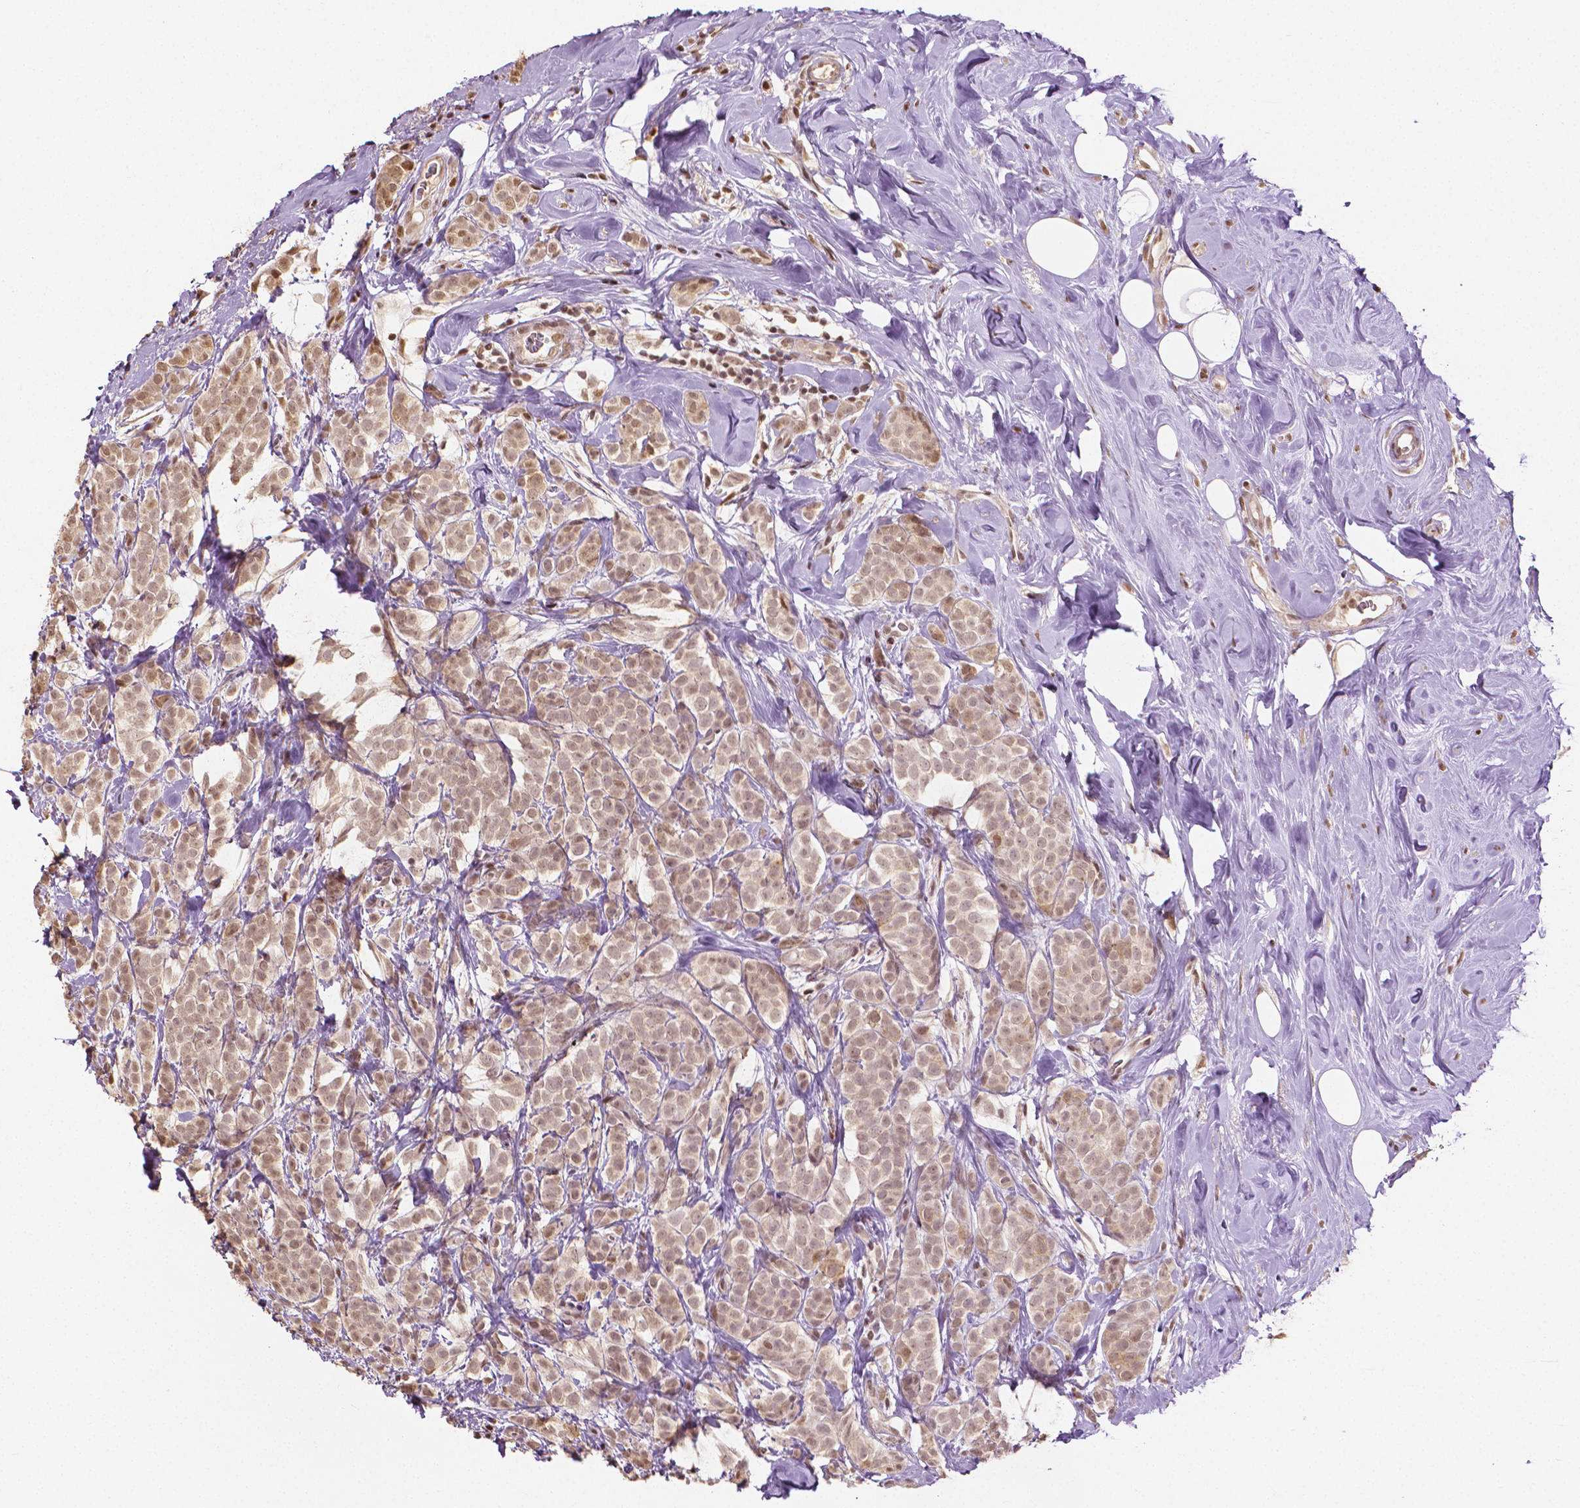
{"staining": {"intensity": "moderate", "quantity": ">75%", "location": "nuclear"}, "tissue": "breast cancer", "cell_type": "Tumor cells", "image_type": "cancer", "snomed": [{"axis": "morphology", "description": "Lobular carcinoma"}, {"axis": "topography", "description": "Breast"}], "caption": "High-power microscopy captured an IHC micrograph of breast lobular carcinoma, revealing moderate nuclear expression in about >75% of tumor cells.", "gene": "DEK", "patient": {"sex": "female", "age": 49}}